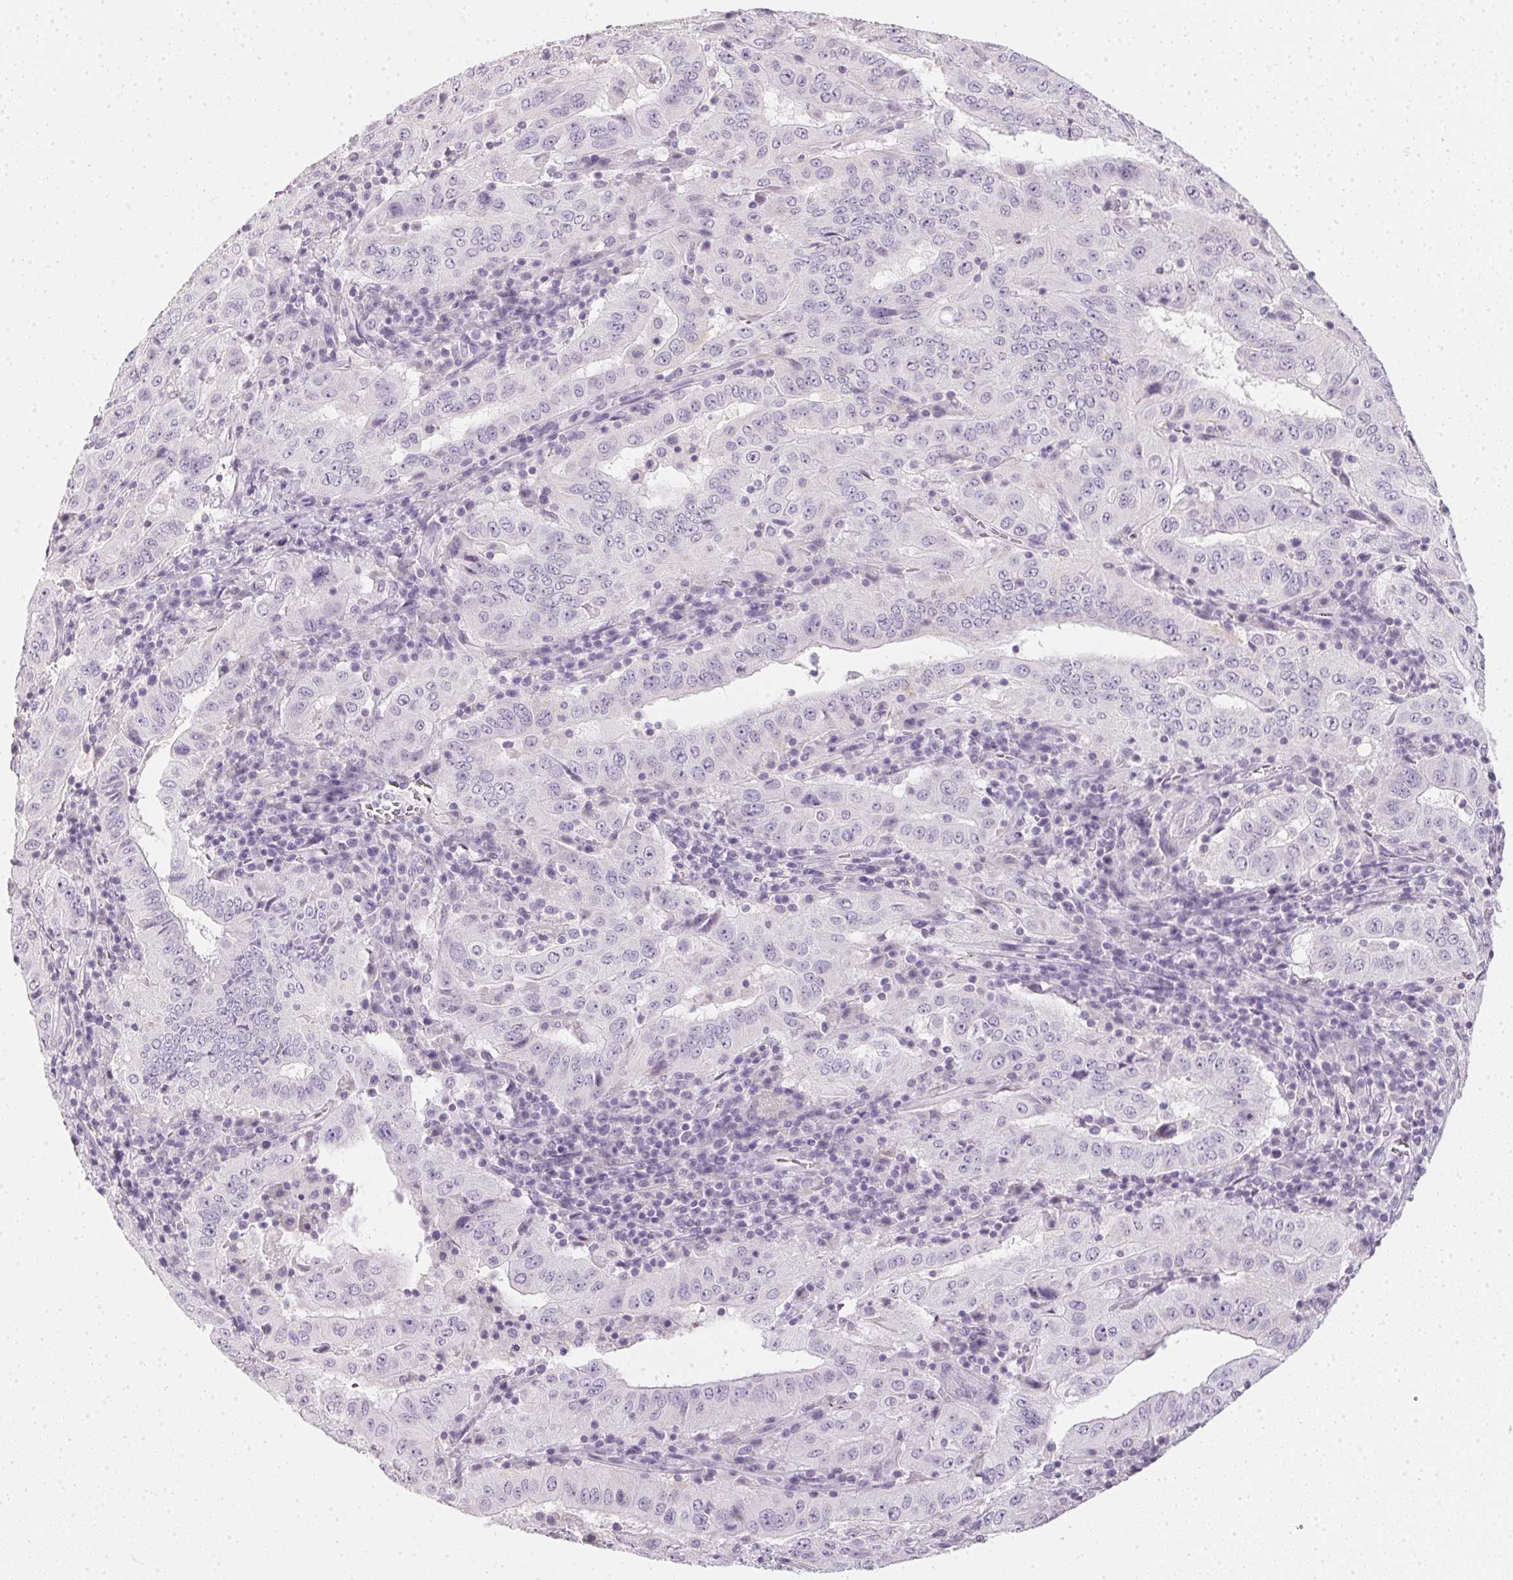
{"staining": {"intensity": "negative", "quantity": "none", "location": "none"}, "tissue": "pancreatic cancer", "cell_type": "Tumor cells", "image_type": "cancer", "snomed": [{"axis": "morphology", "description": "Adenocarcinoma, NOS"}, {"axis": "topography", "description": "Pancreas"}], "caption": "Pancreatic cancer (adenocarcinoma) was stained to show a protein in brown. There is no significant positivity in tumor cells.", "gene": "TMEM72", "patient": {"sex": "male", "age": 63}}